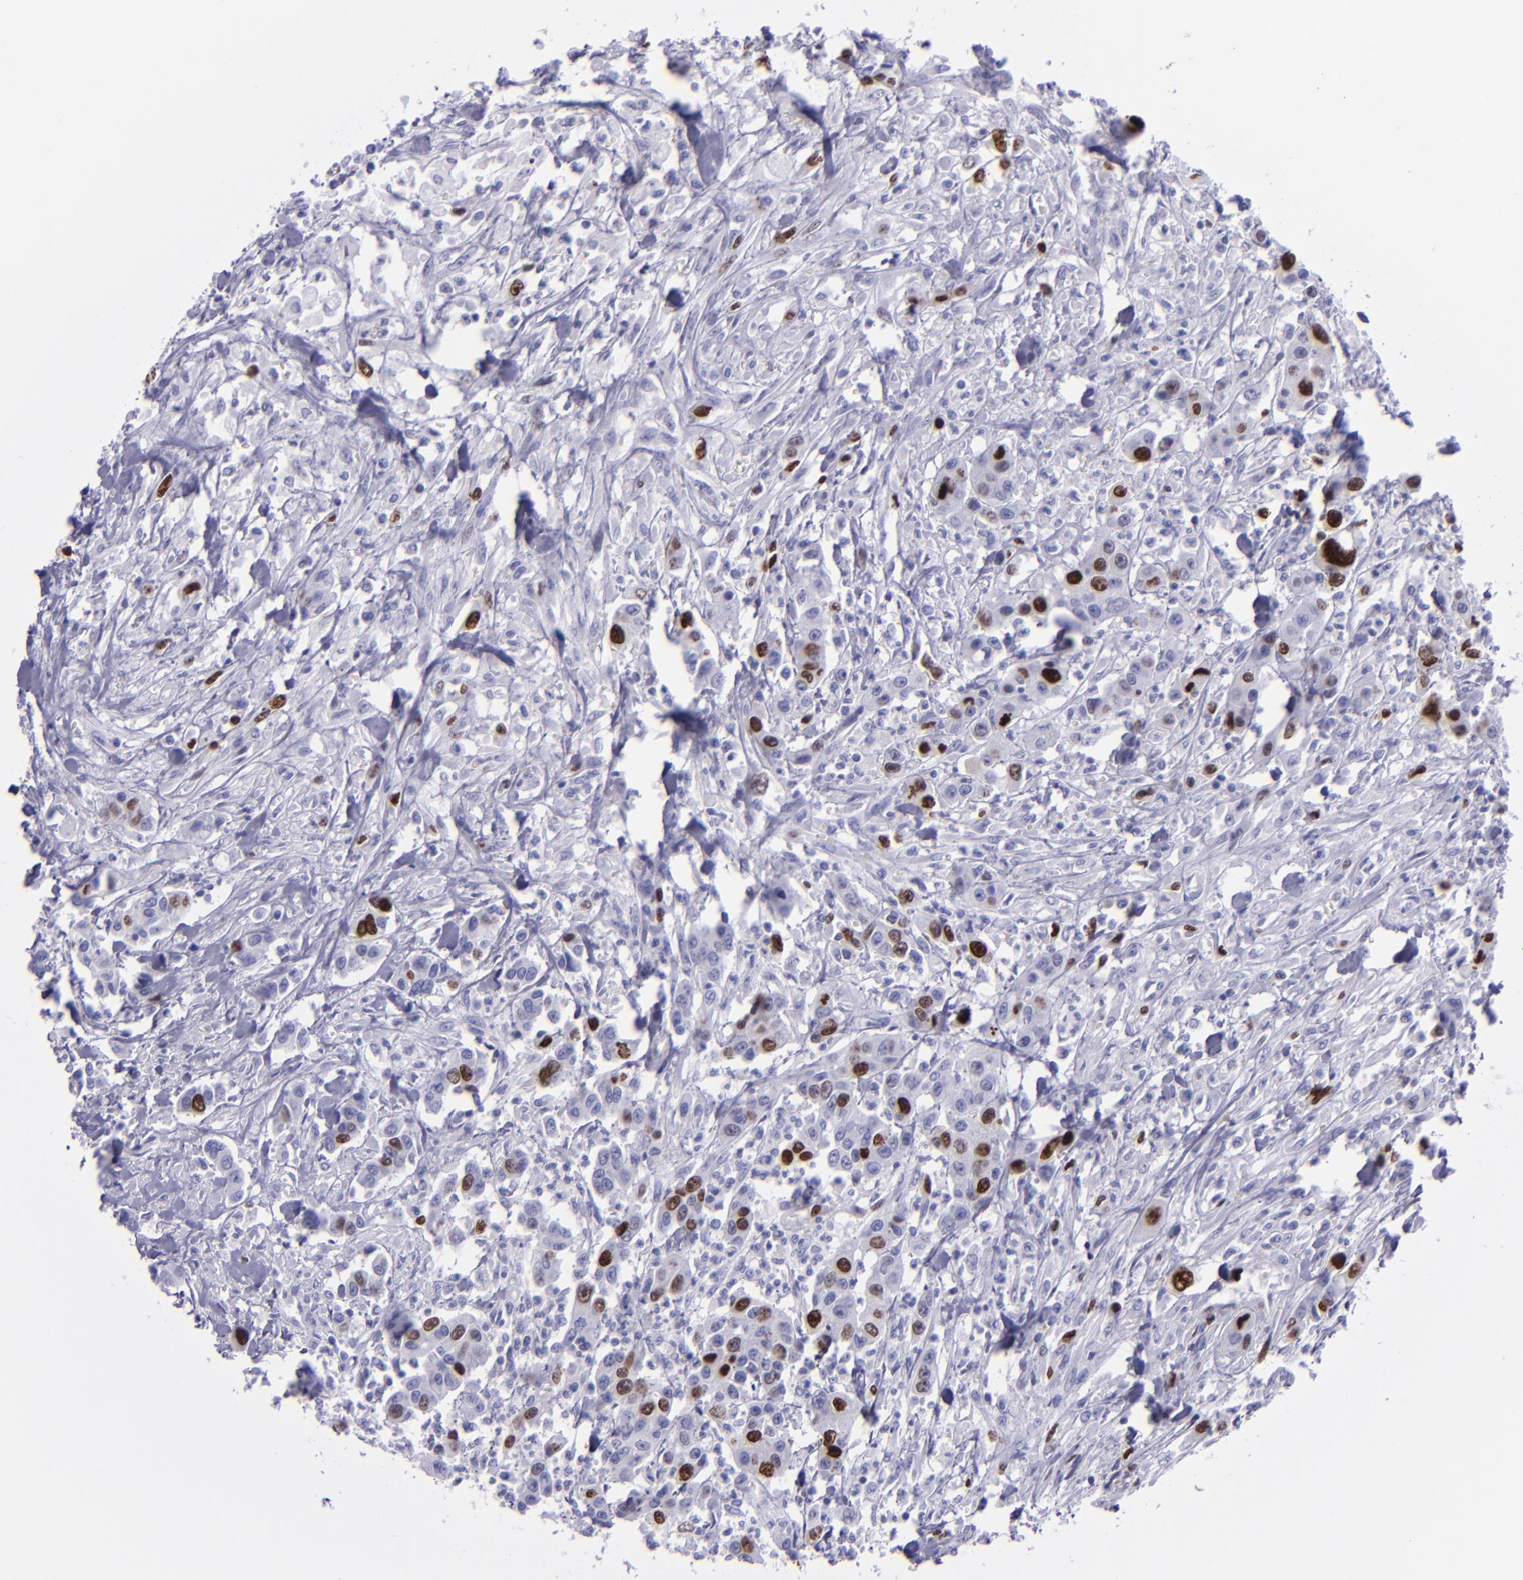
{"staining": {"intensity": "strong", "quantity": "<25%", "location": "nuclear"}, "tissue": "urothelial cancer", "cell_type": "Tumor cells", "image_type": "cancer", "snomed": [{"axis": "morphology", "description": "Urothelial carcinoma, High grade"}, {"axis": "topography", "description": "Urinary bladder"}], "caption": "The image shows staining of urothelial carcinoma (high-grade), revealing strong nuclear protein staining (brown color) within tumor cells.", "gene": "TOP2A", "patient": {"sex": "male", "age": 86}}